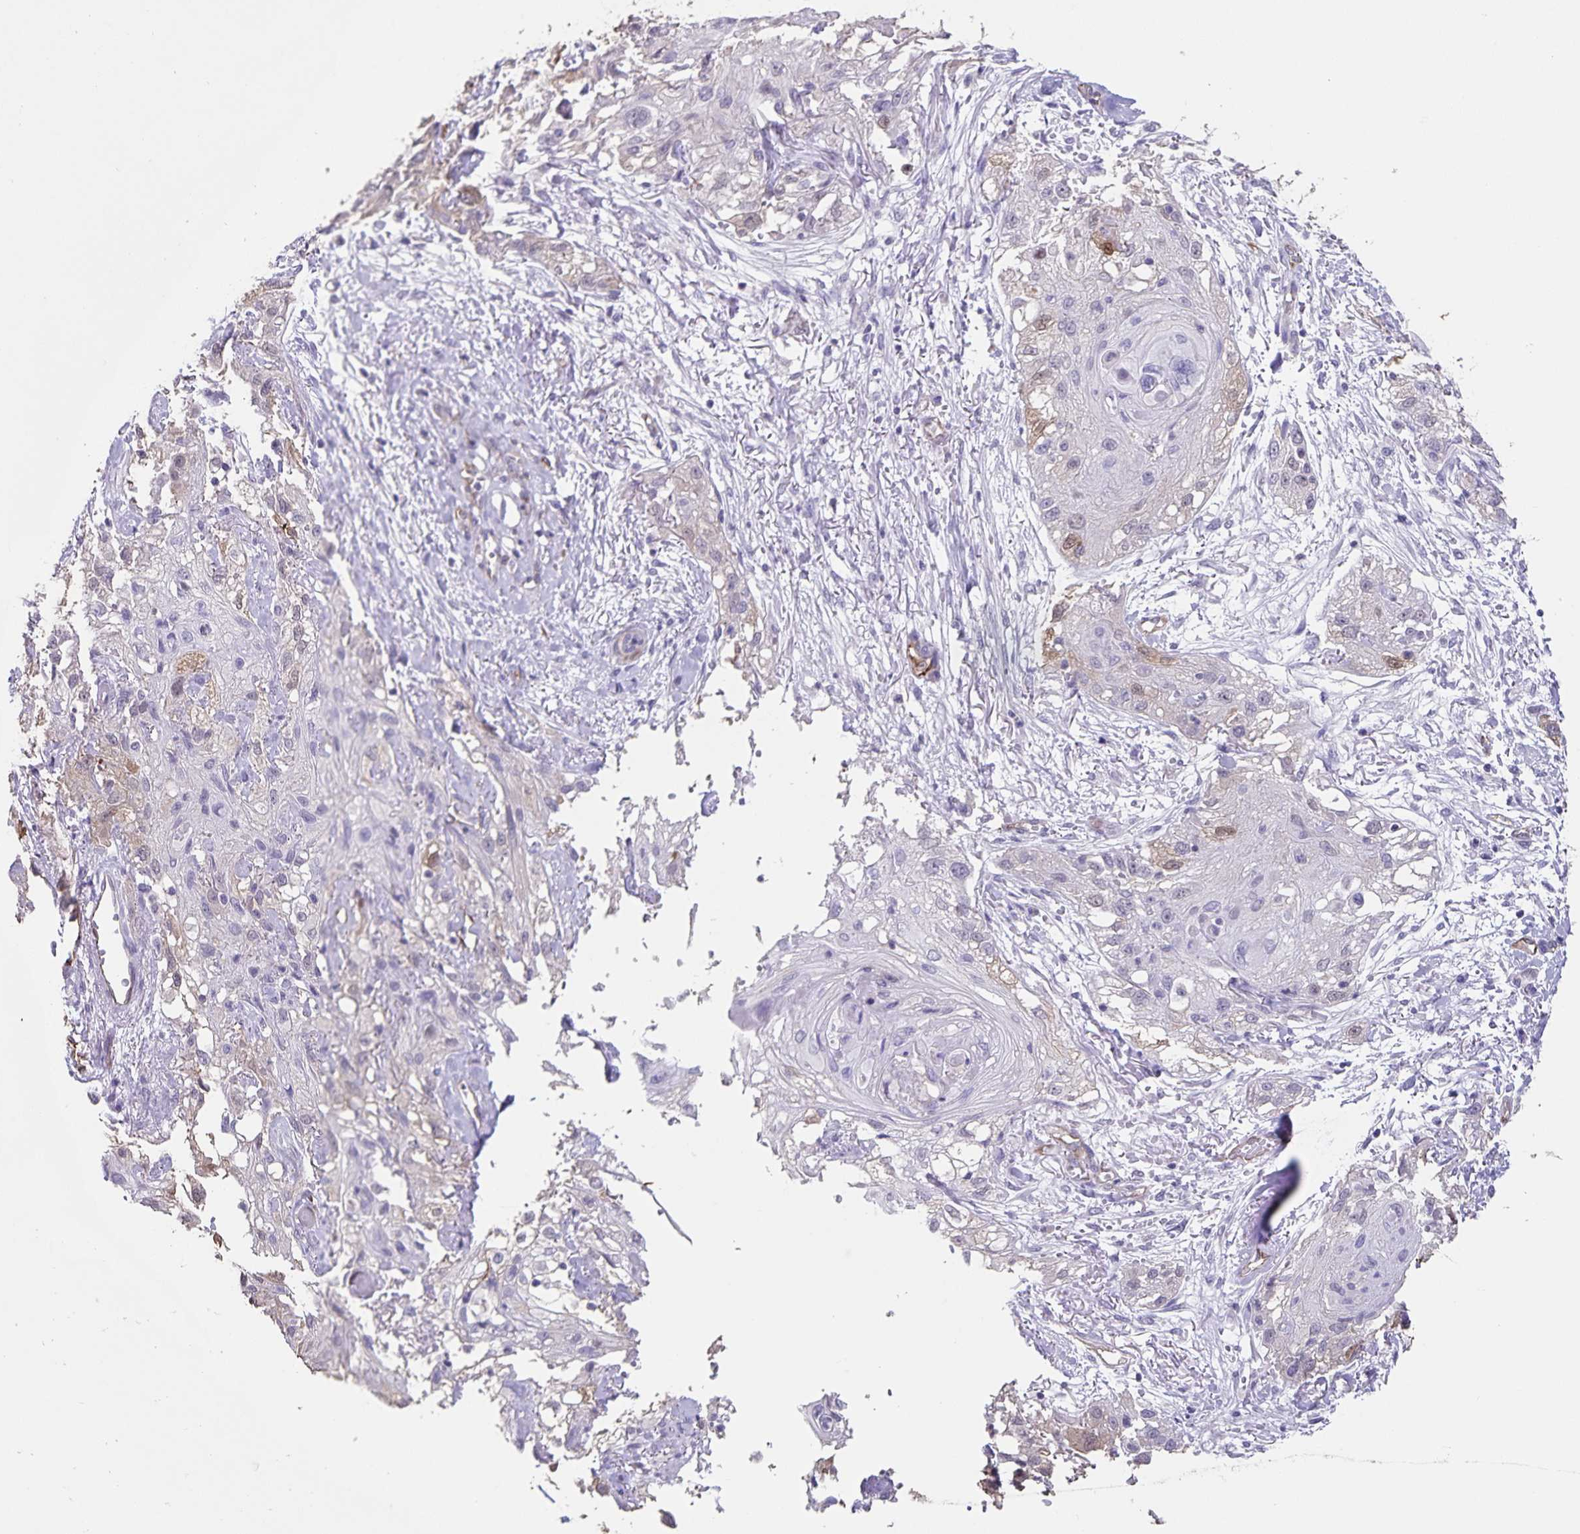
{"staining": {"intensity": "weak", "quantity": "<25%", "location": "nuclear"}, "tissue": "skin cancer", "cell_type": "Tumor cells", "image_type": "cancer", "snomed": [{"axis": "morphology", "description": "Squamous cell carcinoma, NOS"}, {"axis": "topography", "description": "Skin"}, {"axis": "topography", "description": "Vulva"}], "caption": "A high-resolution image shows IHC staining of skin squamous cell carcinoma, which reveals no significant expression in tumor cells.", "gene": "SYNM", "patient": {"sex": "female", "age": 86}}